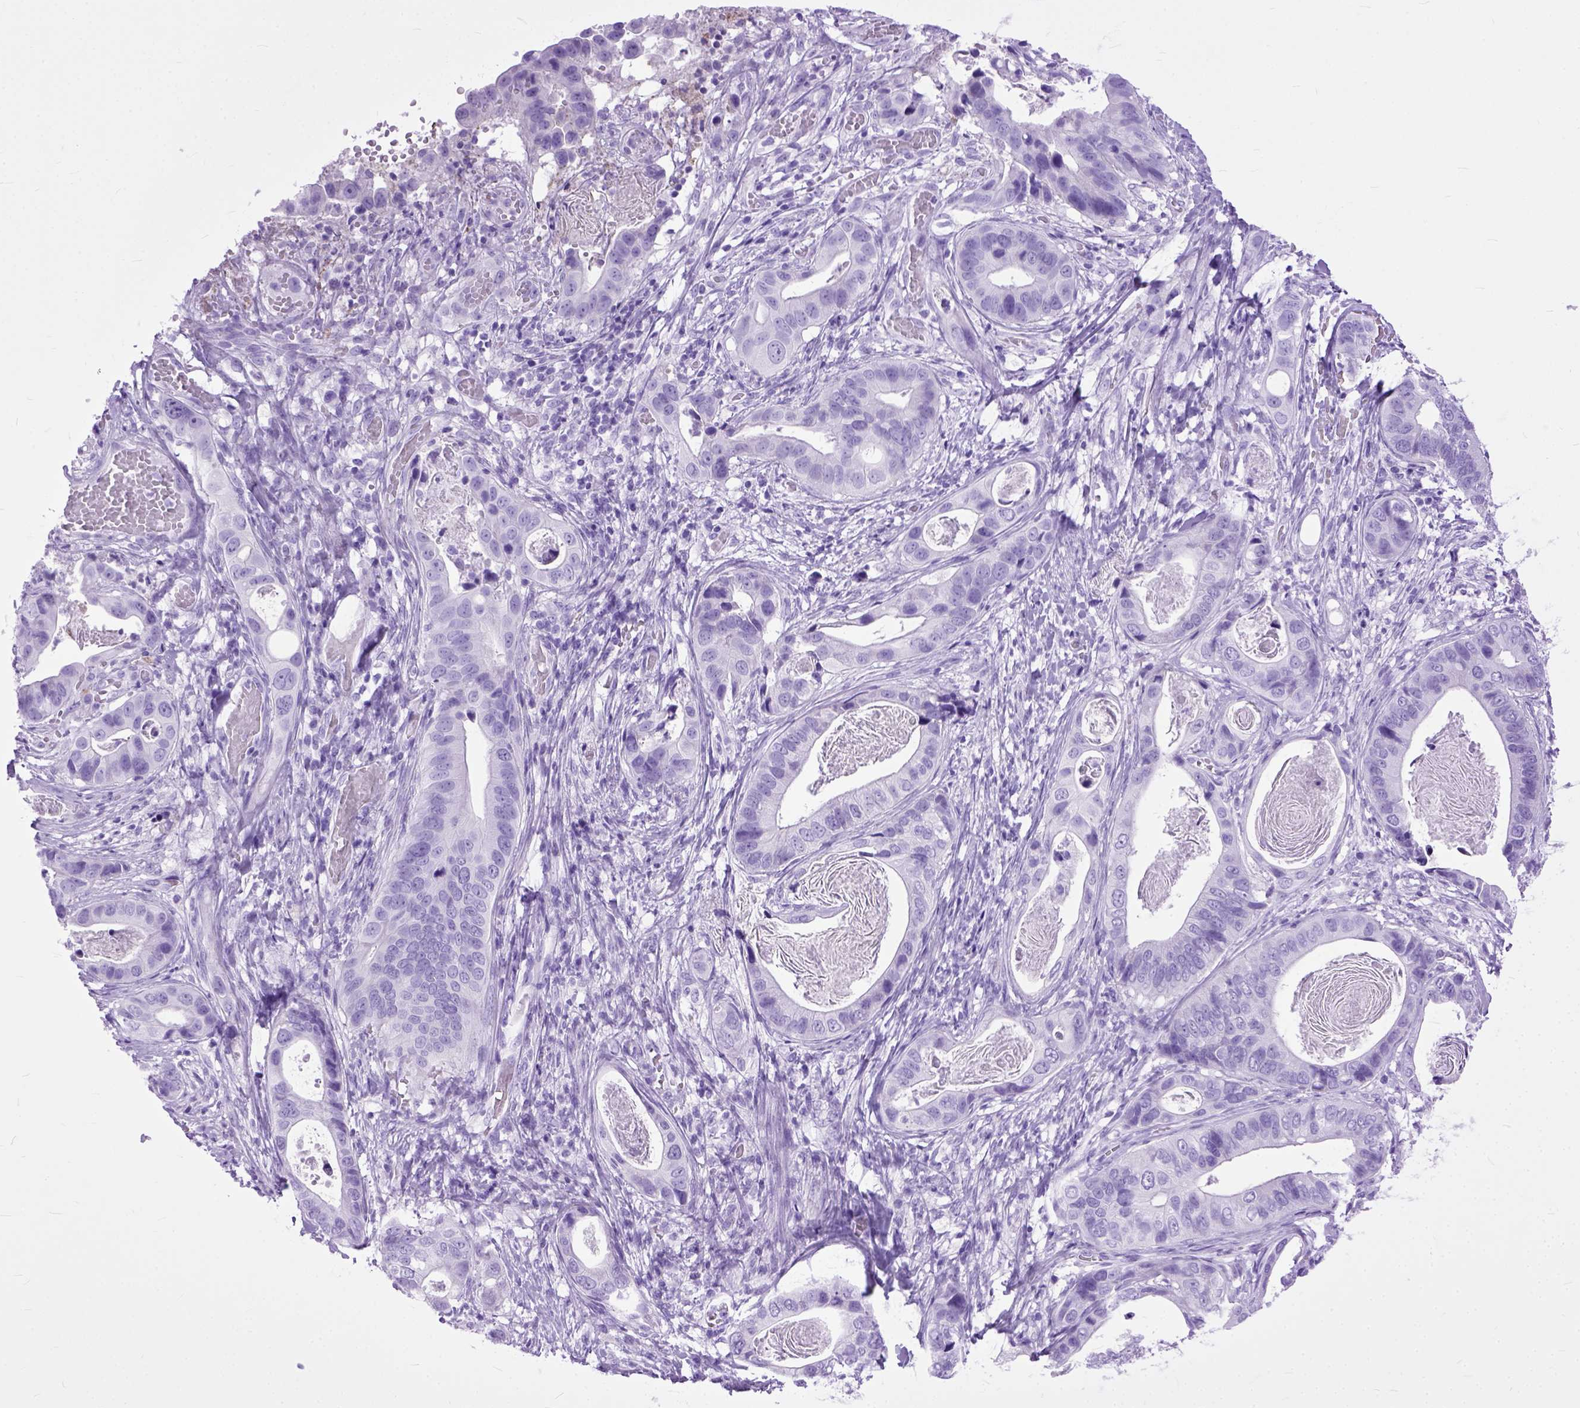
{"staining": {"intensity": "negative", "quantity": "none", "location": "none"}, "tissue": "stomach cancer", "cell_type": "Tumor cells", "image_type": "cancer", "snomed": [{"axis": "morphology", "description": "Adenocarcinoma, NOS"}, {"axis": "topography", "description": "Stomach"}], "caption": "Immunohistochemistry (IHC) of human stomach cancer (adenocarcinoma) shows no staining in tumor cells.", "gene": "GNGT1", "patient": {"sex": "male", "age": 84}}